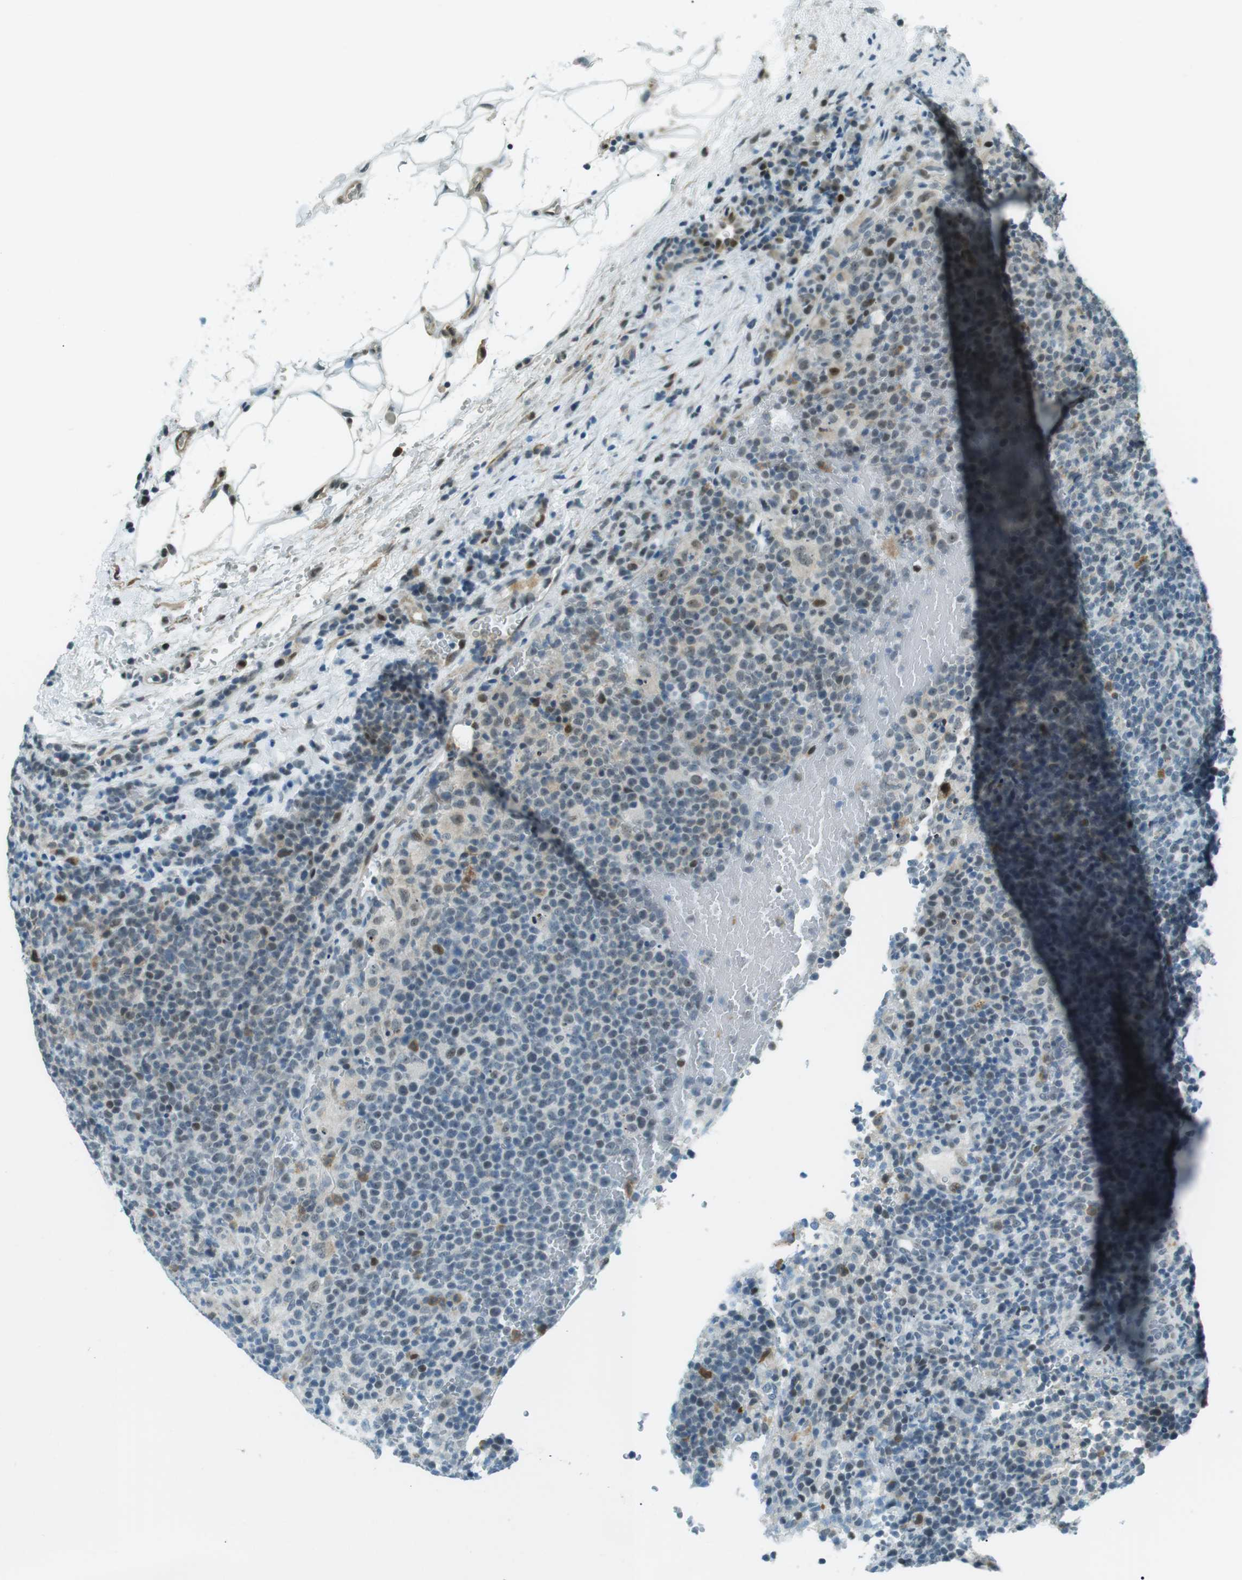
{"staining": {"intensity": "moderate", "quantity": "<25%", "location": "nuclear"}, "tissue": "lymphoma", "cell_type": "Tumor cells", "image_type": "cancer", "snomed": [{"axis": "morphology", "description": "Malignant lymphoma, non-Hodgkin's type, High grade"}, {"axis": "topography", "description": "Lymph node"}], "caption": "Moderate nuclear protein expression is appreciated in approximately <25% of tumor cells in malignant lymphoma, non-Hodgkin's type (high-grade). (IHC, brightfield microscopy, high magnification).", "gene": "PJA1", "patient": {"sex": "male", "age": 61}}